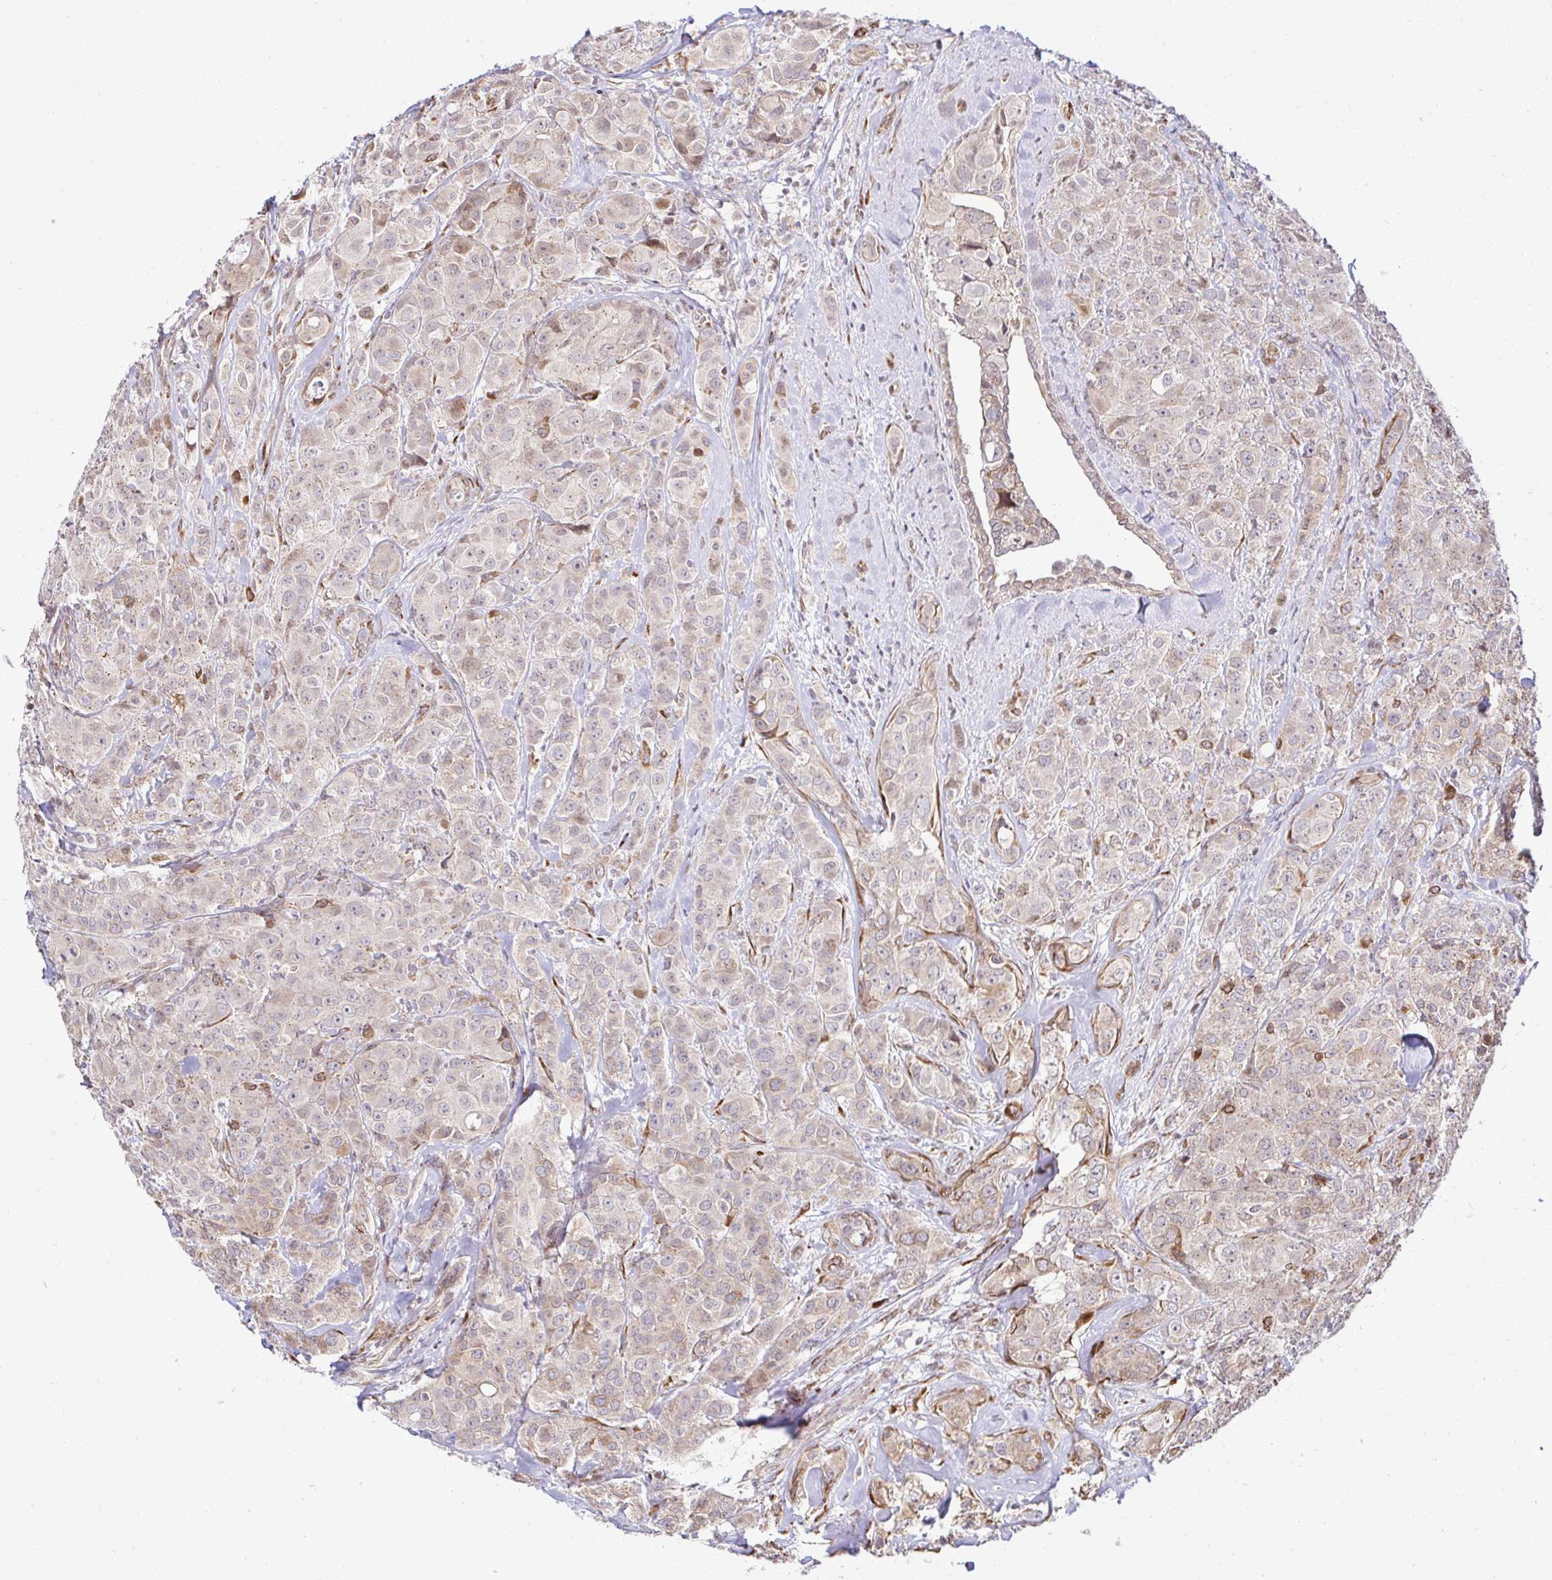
{"staining": {"intensity": "weak", "quantity": "25%-75%", "location": "cytoplasmic/membranous"}, "tissue": "breast cancer", "cell_type": "Tumor cells", "image_type": "cancer", "snomed": [{"axis": "morphology", "description": "Normal tissue, NOS"}, {"axis": "morphology", "description": "Duct carcinoma"}, {"axis": "topography", "description": "Breast"}], "caption": "IHC of human breast infiltrating ductal carcinoma reveals low levels of weak cytoplasmic/membranous staining in about 25%-75% of tumor cells.", "gene": "HPS1", "patient": {"sex": "female", "age": 43}}